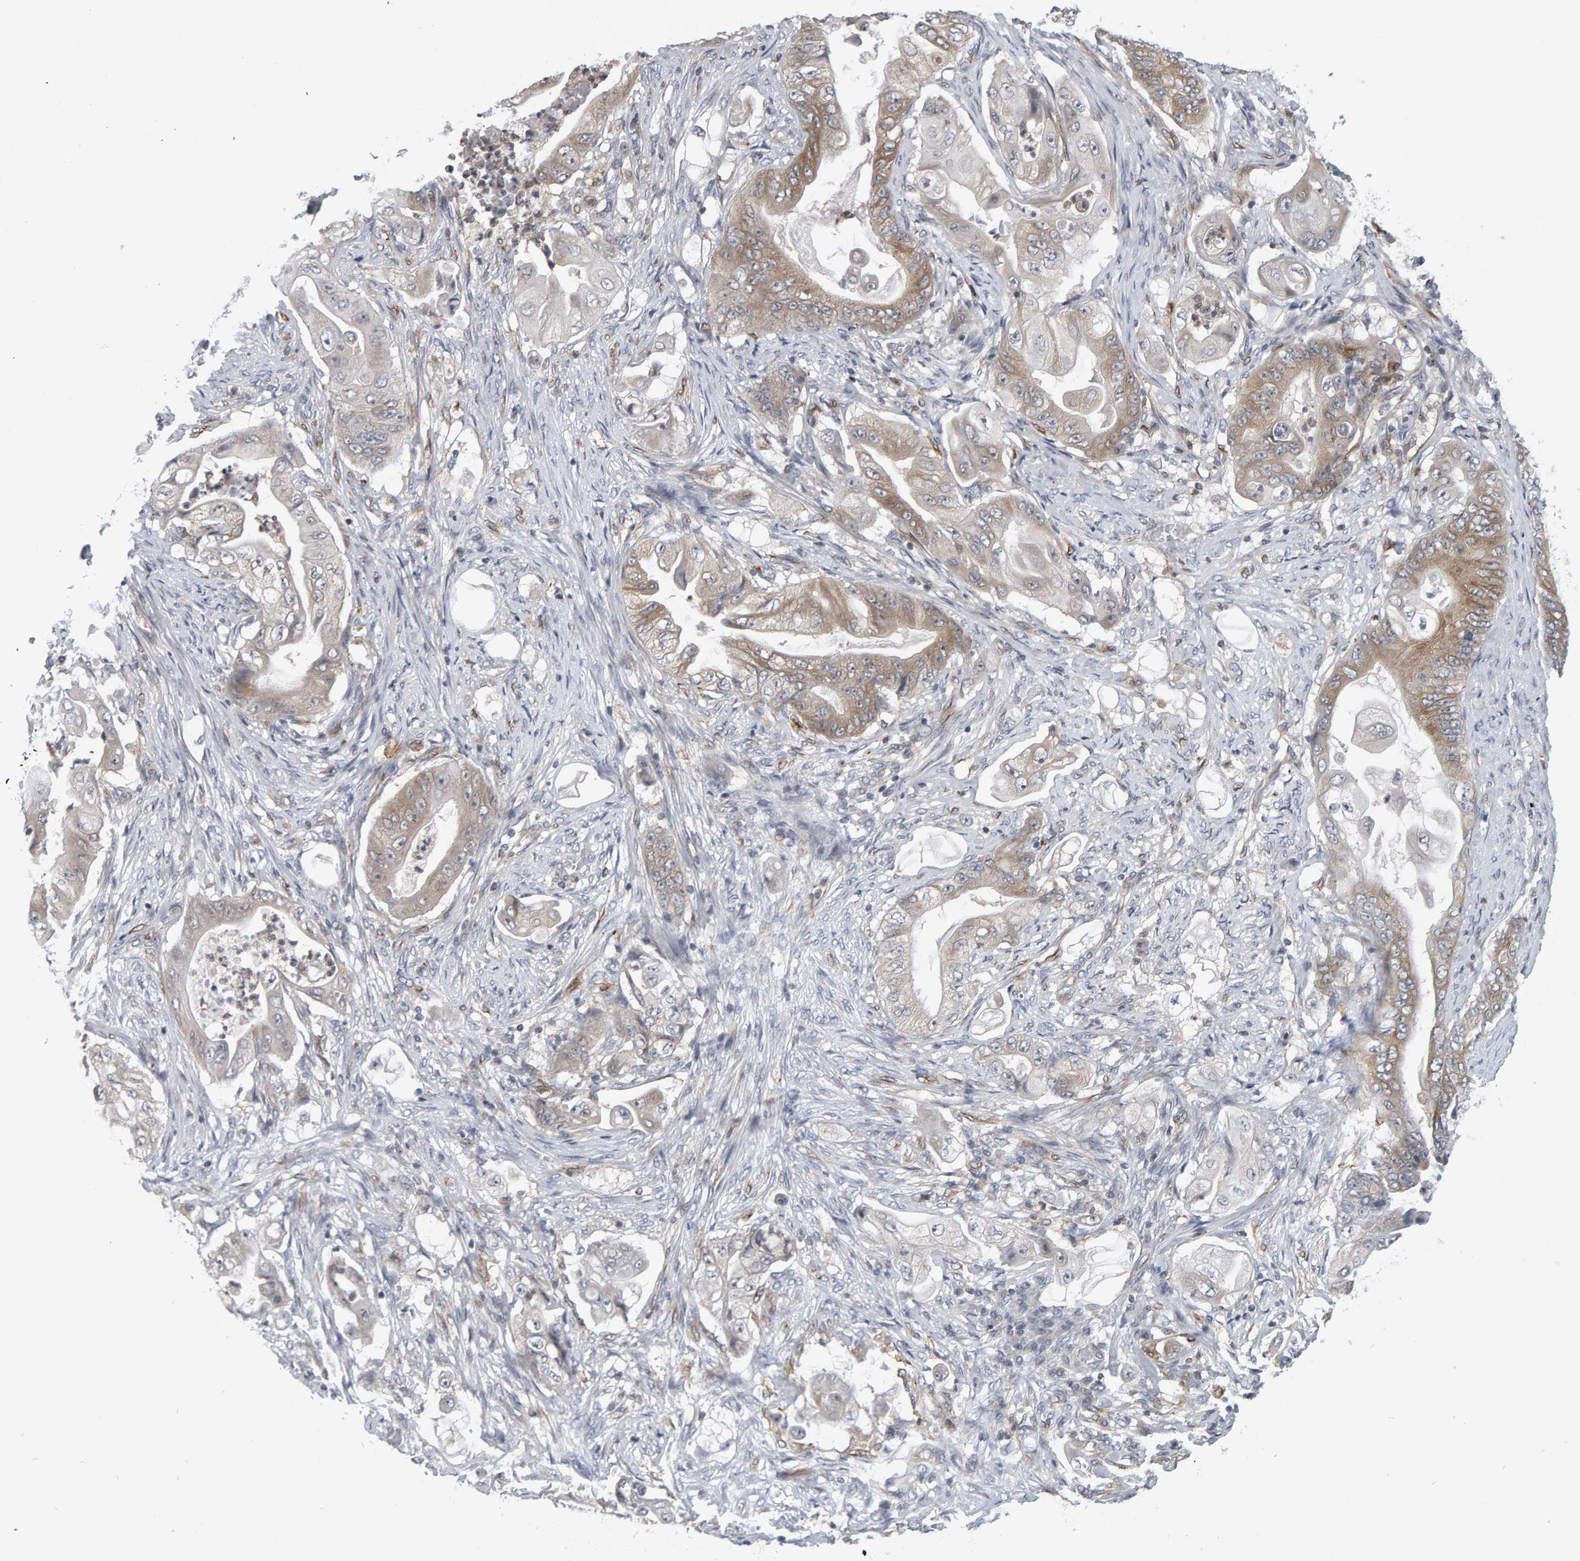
{"staining": {"intensity": "weak", "quantity": ">75%", "location": "cytoplasmic/membranous"}, "tissue": "stomach cancer", "cell_type": "Tumor cells", "image_type": "cancer", "snomed": [{"axis": "morphology", "description": "Adenocarcinoma, NOS"}, {"axis": "topography", "description": "Stomach"}], "caption": "Immunohistochemistry of stomach adenocarcinoma shows low levels of weak cytoplasmic/membranous staining in about >75% of tumor cells. The protein of interest is shown in brown color, while the nuclei are stained blue.", "gene": "MSRA", "patient": {"sex": "female", "age": 73}}